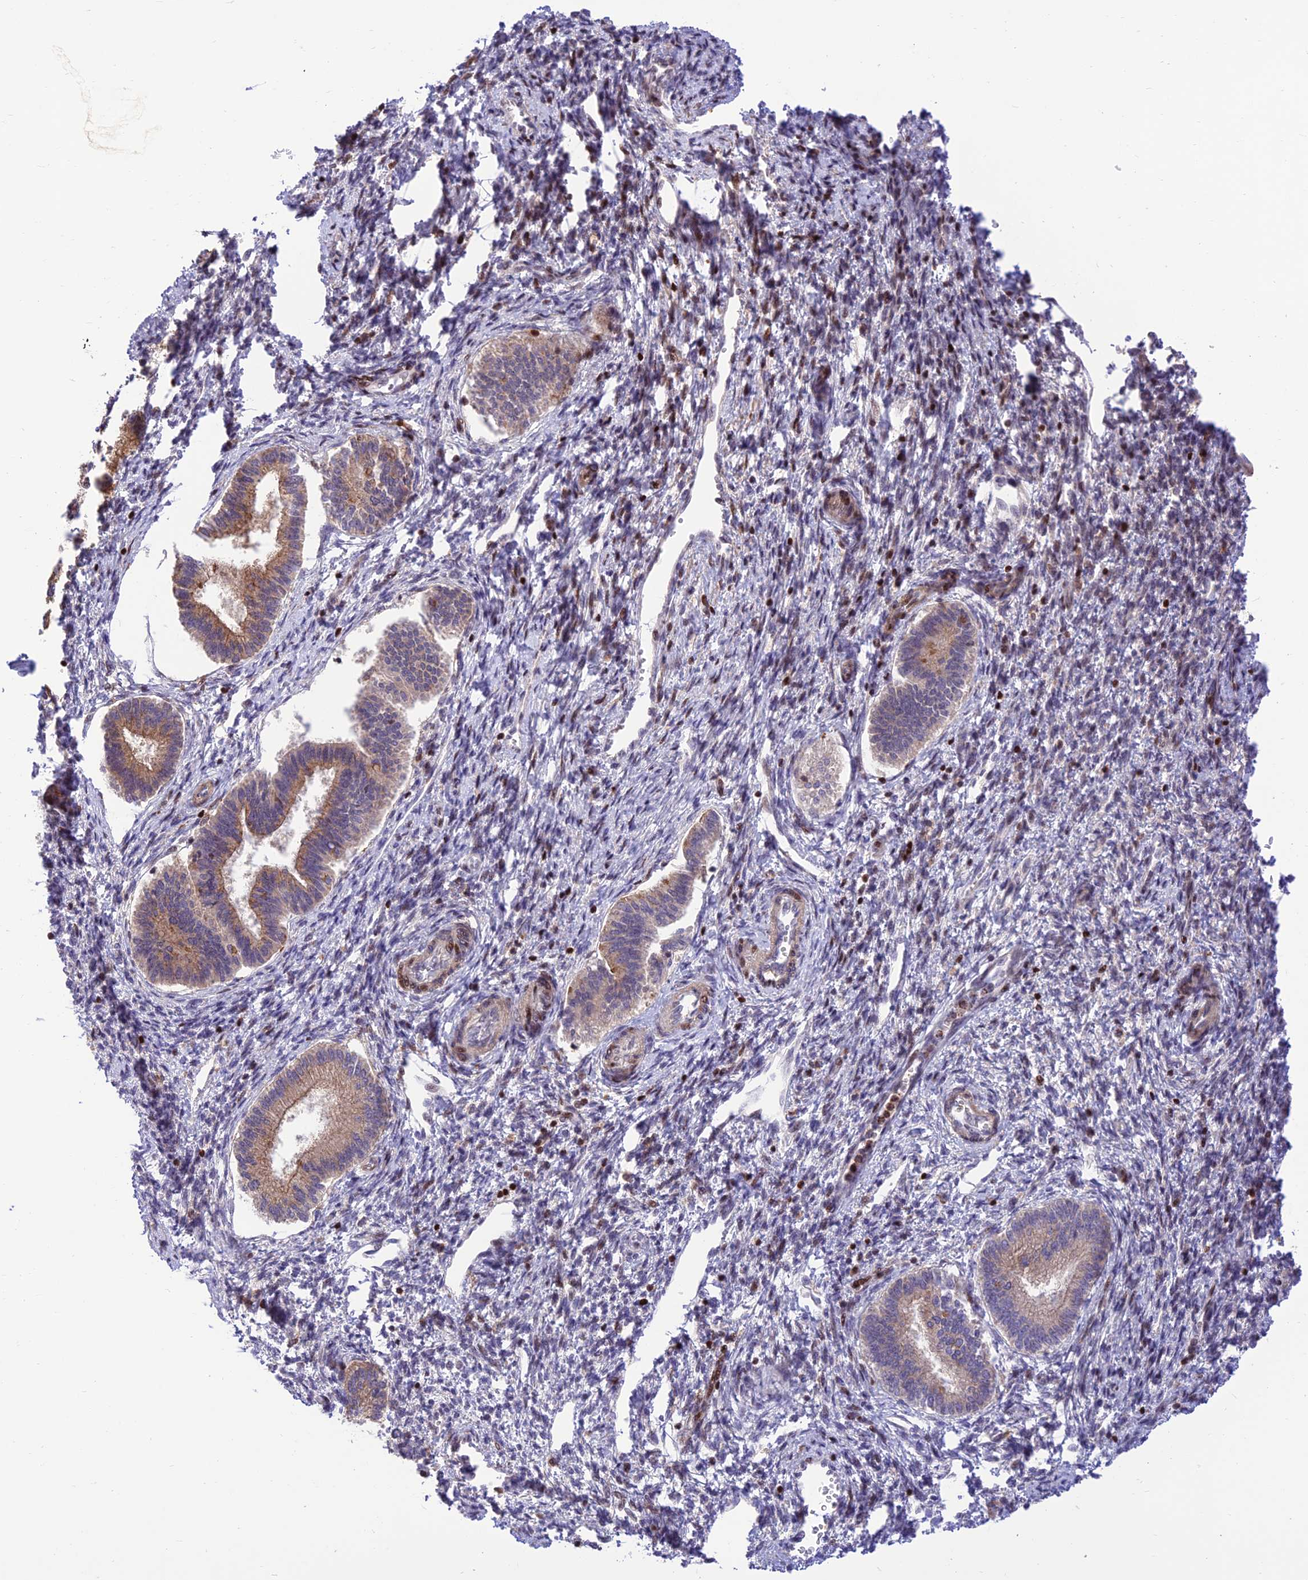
{"staining": {"intensity": "negative", "quantity": "none", "location": "none"}, "tissue": "endometrium", "cell_type": "Cells in endometrial stroma", "image_type": "normal", "snomed": [{"axis": "morphology", "description": "Normal tissue, NOS"}, {"axis": "topography", "description": "Endometrium"}], "caption": "There is no significant expression in cells in endometrial stroma of endometrium. (Stains: DAB (3,3'-diaminobenzidine) IHC with hematoxylin counter stain, Microscopy: brightfield microscopy at high magnification).", "gene": "FAM186B", "patient": {"sex": "female", "age": 25}}